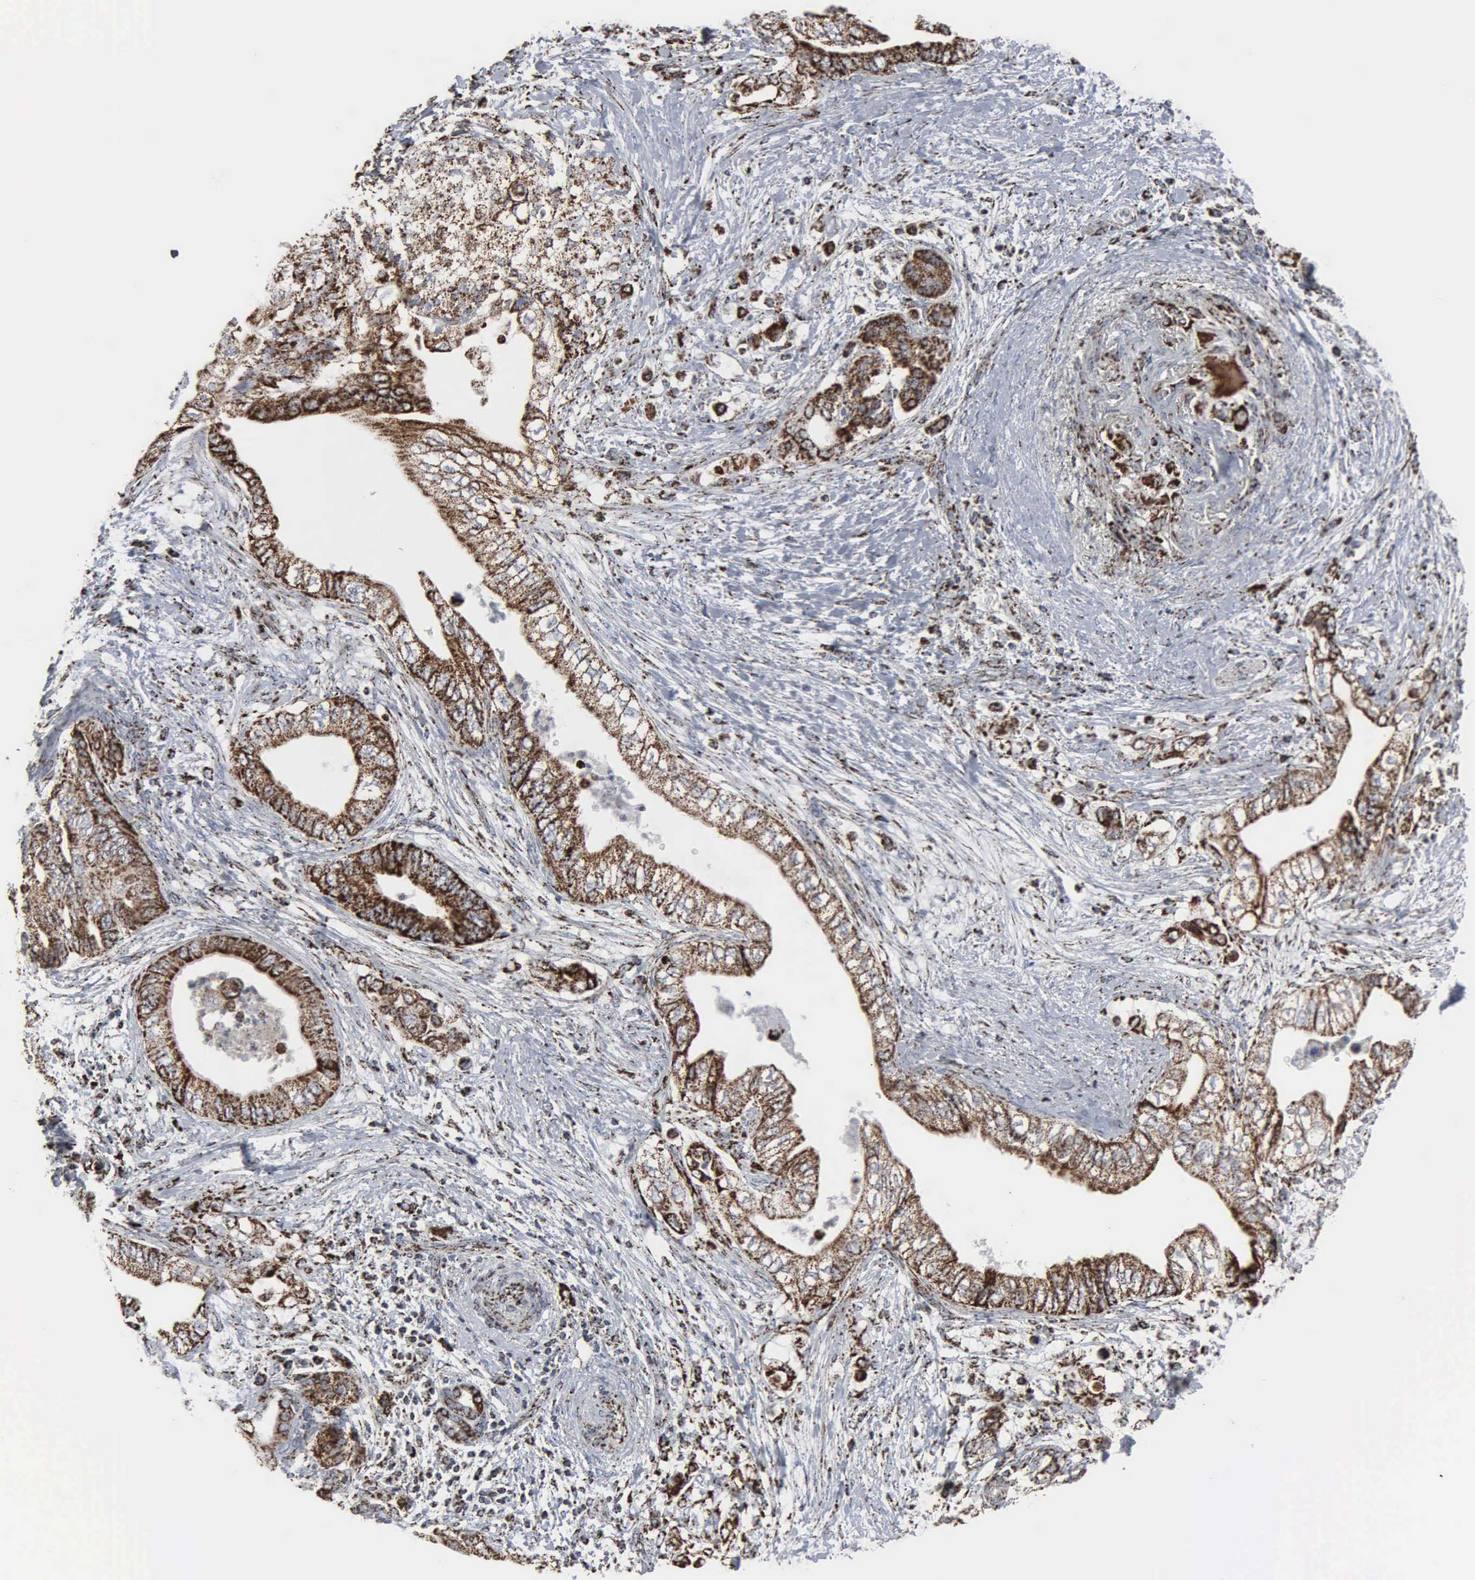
{"staining": {"intensity": "strong", "quantity": ">75%", "location": "cytoplasmic/membranous"}, "tissue": "pancreatic cancer", "cell_type": "Tumor cells", "image_type": "cancer", "snomed": [{"axis": "morphology", "description": "Adenocarcinoma, NOS"}, {"axis": "topography", "description": "Pancreas"}], "caption": "Immunohistochemistry micrograph of pancreatic cancer stained for a protein (brown), which exhibits high levels of strong cytoplasmic/membranous expression in approximately >75% of tumor cells.", "gene": "HSPA9", "patient": {"sex": "female", "age": 66}}